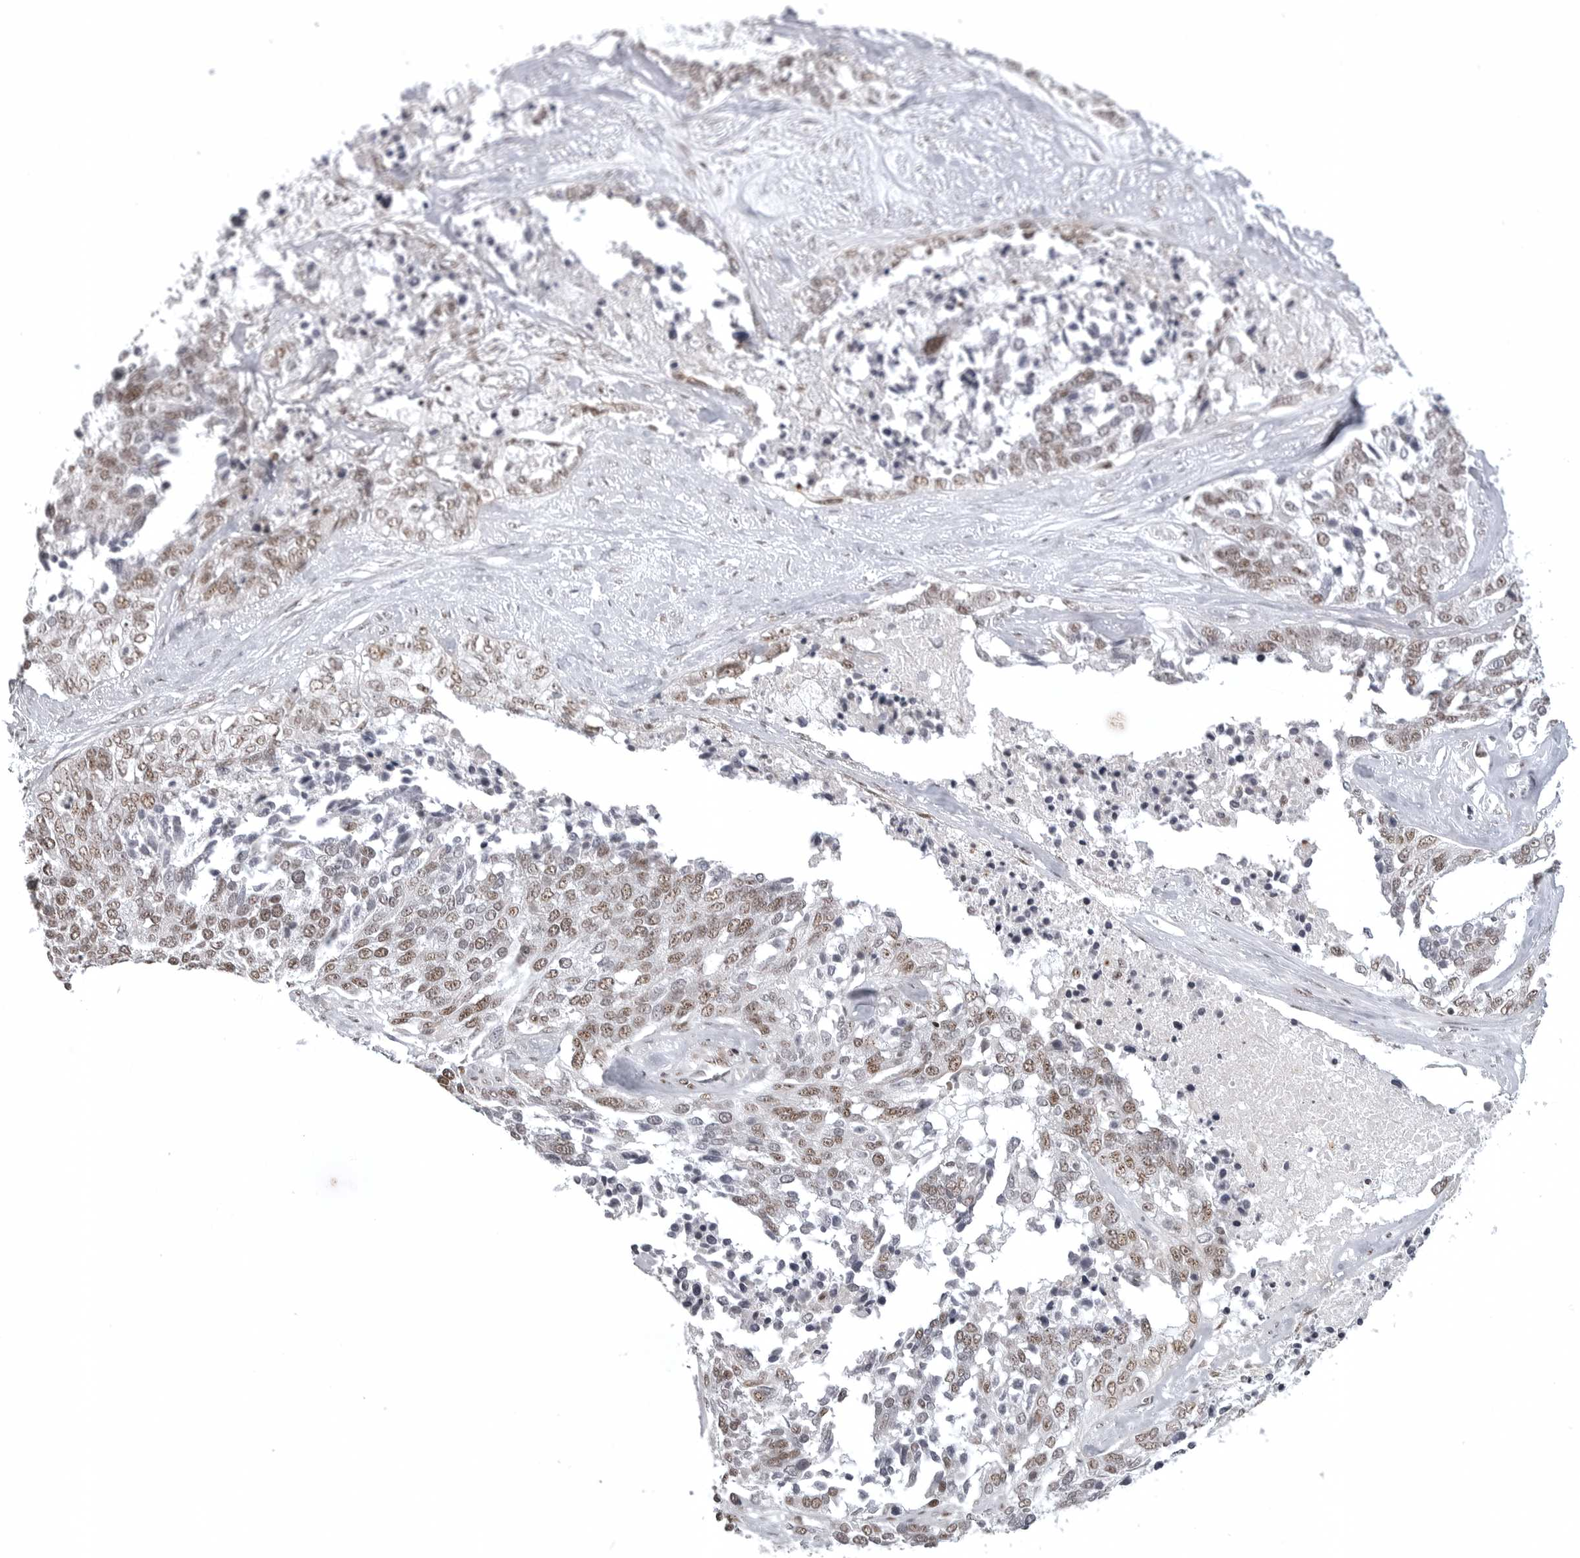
{"staining": {"intensity": "moderate", "quantity": "25%-75%", "location": "nuclear"}, "tissue": "ovarian cancer", "cell_type": "Tumor cells", "image_type": "cancer", "snomed": [{"axis": "morphology", "description": "Cystadenocarcinoma, serous, NOS"}, {"axis": "topography", "description": "Ovary"}], "caption": "Moderate nuclear protein expression is seen in about 25%-75% of tumor cells in ovarian cancer (serous cystadenocarcinoma).", "gene": "WRAP53", "patient": {"sex": "female", "age": 44}}